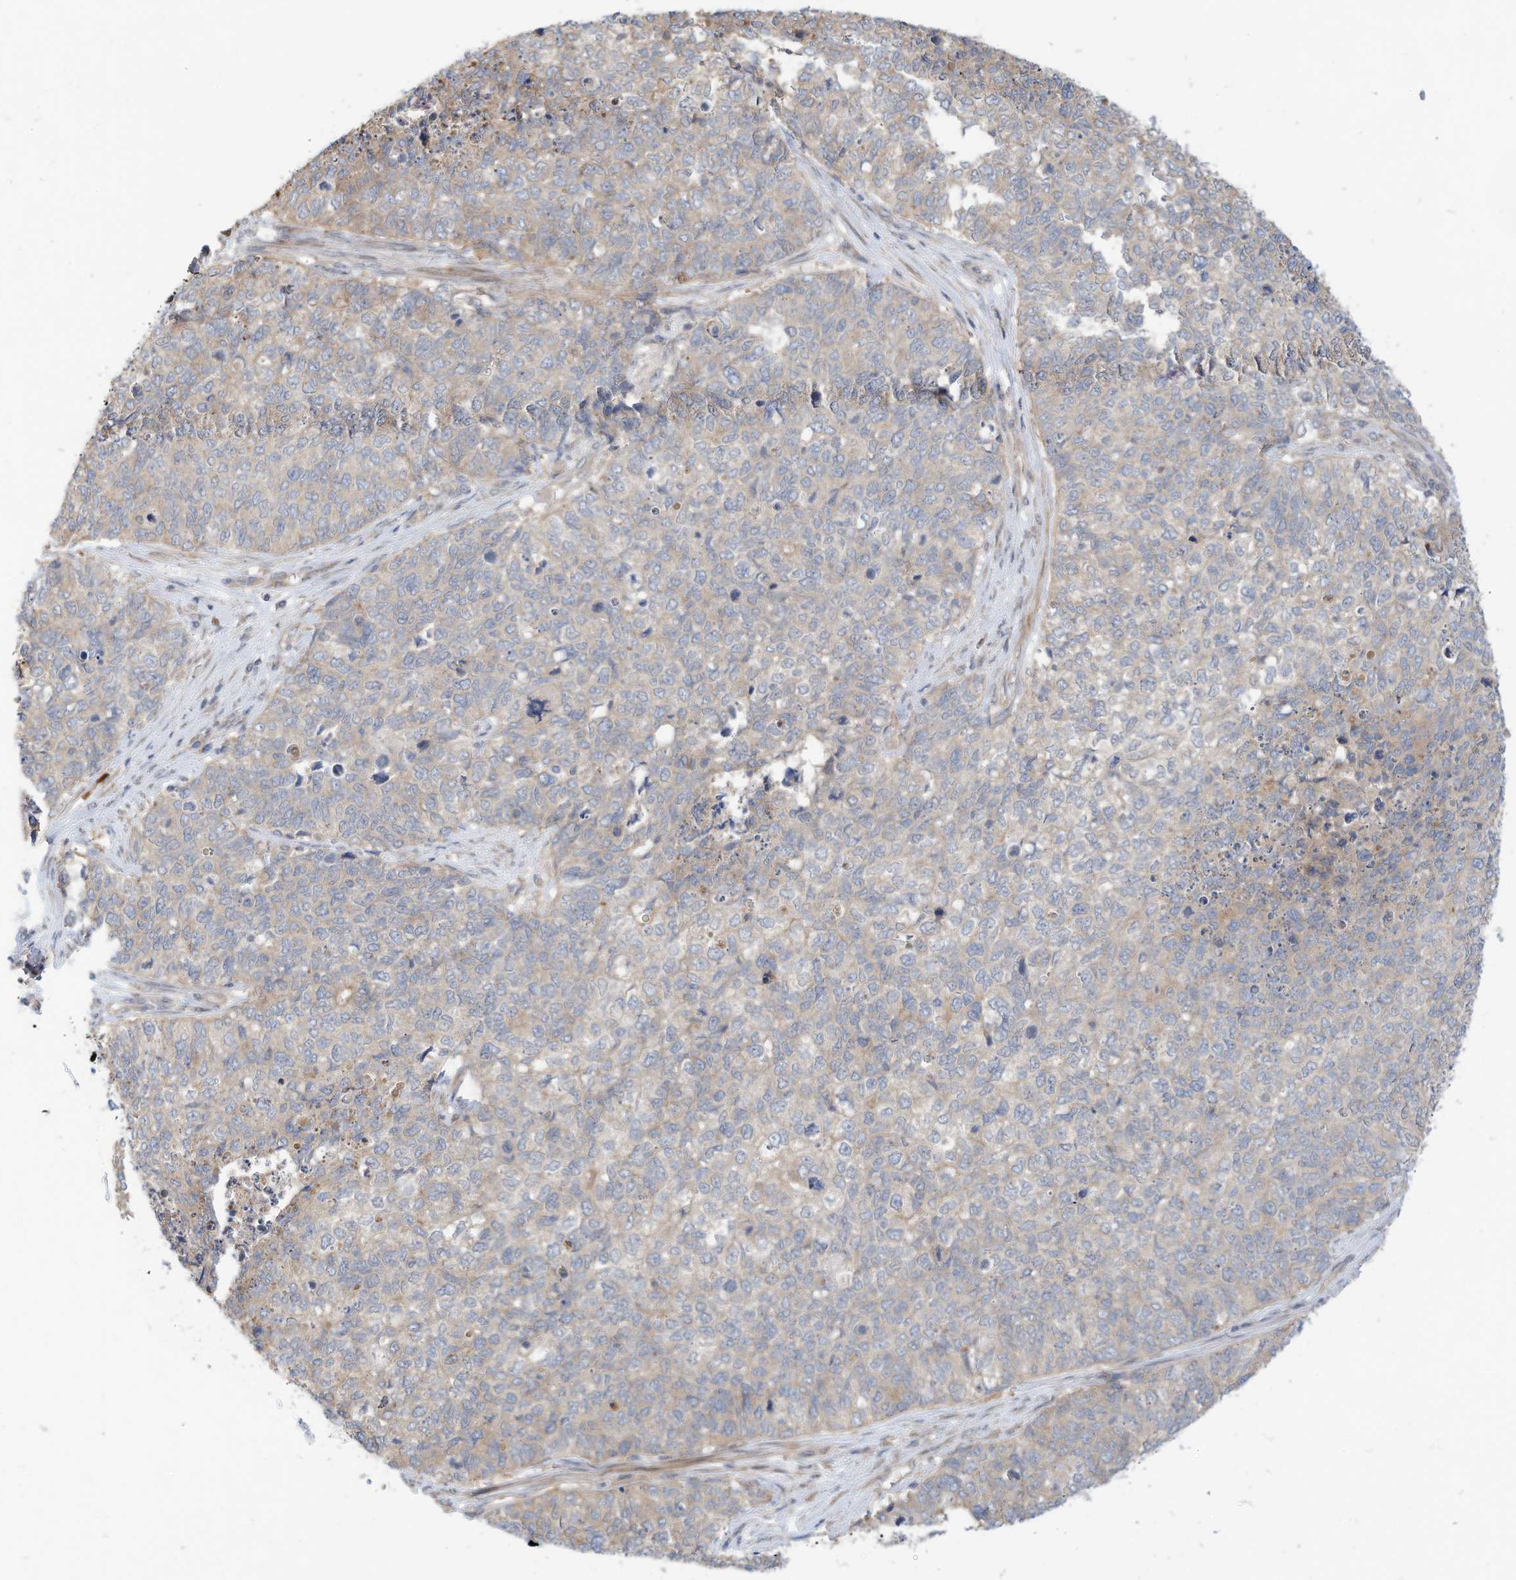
{"staining": {"intensity": "weak", "quantity": "<25%", "location": "cytoplasmic/membranous"}, "tissue": "cervical cancer", "cell_type": "Tumor cells", "image_type": "cancer", "snomed": [{"axis": "morphology", "description": "Squamous cell carcinoma, NOS"}, {"axis": "topography", "description": "Cervix"}], "caption": "This is an IHC photomicrograph of human cervical cancer (squamous cell carcinoma). There is no expression in tumor cells.", "gene": "OFD1", "patient": {"sex": "female", "age": 63}}